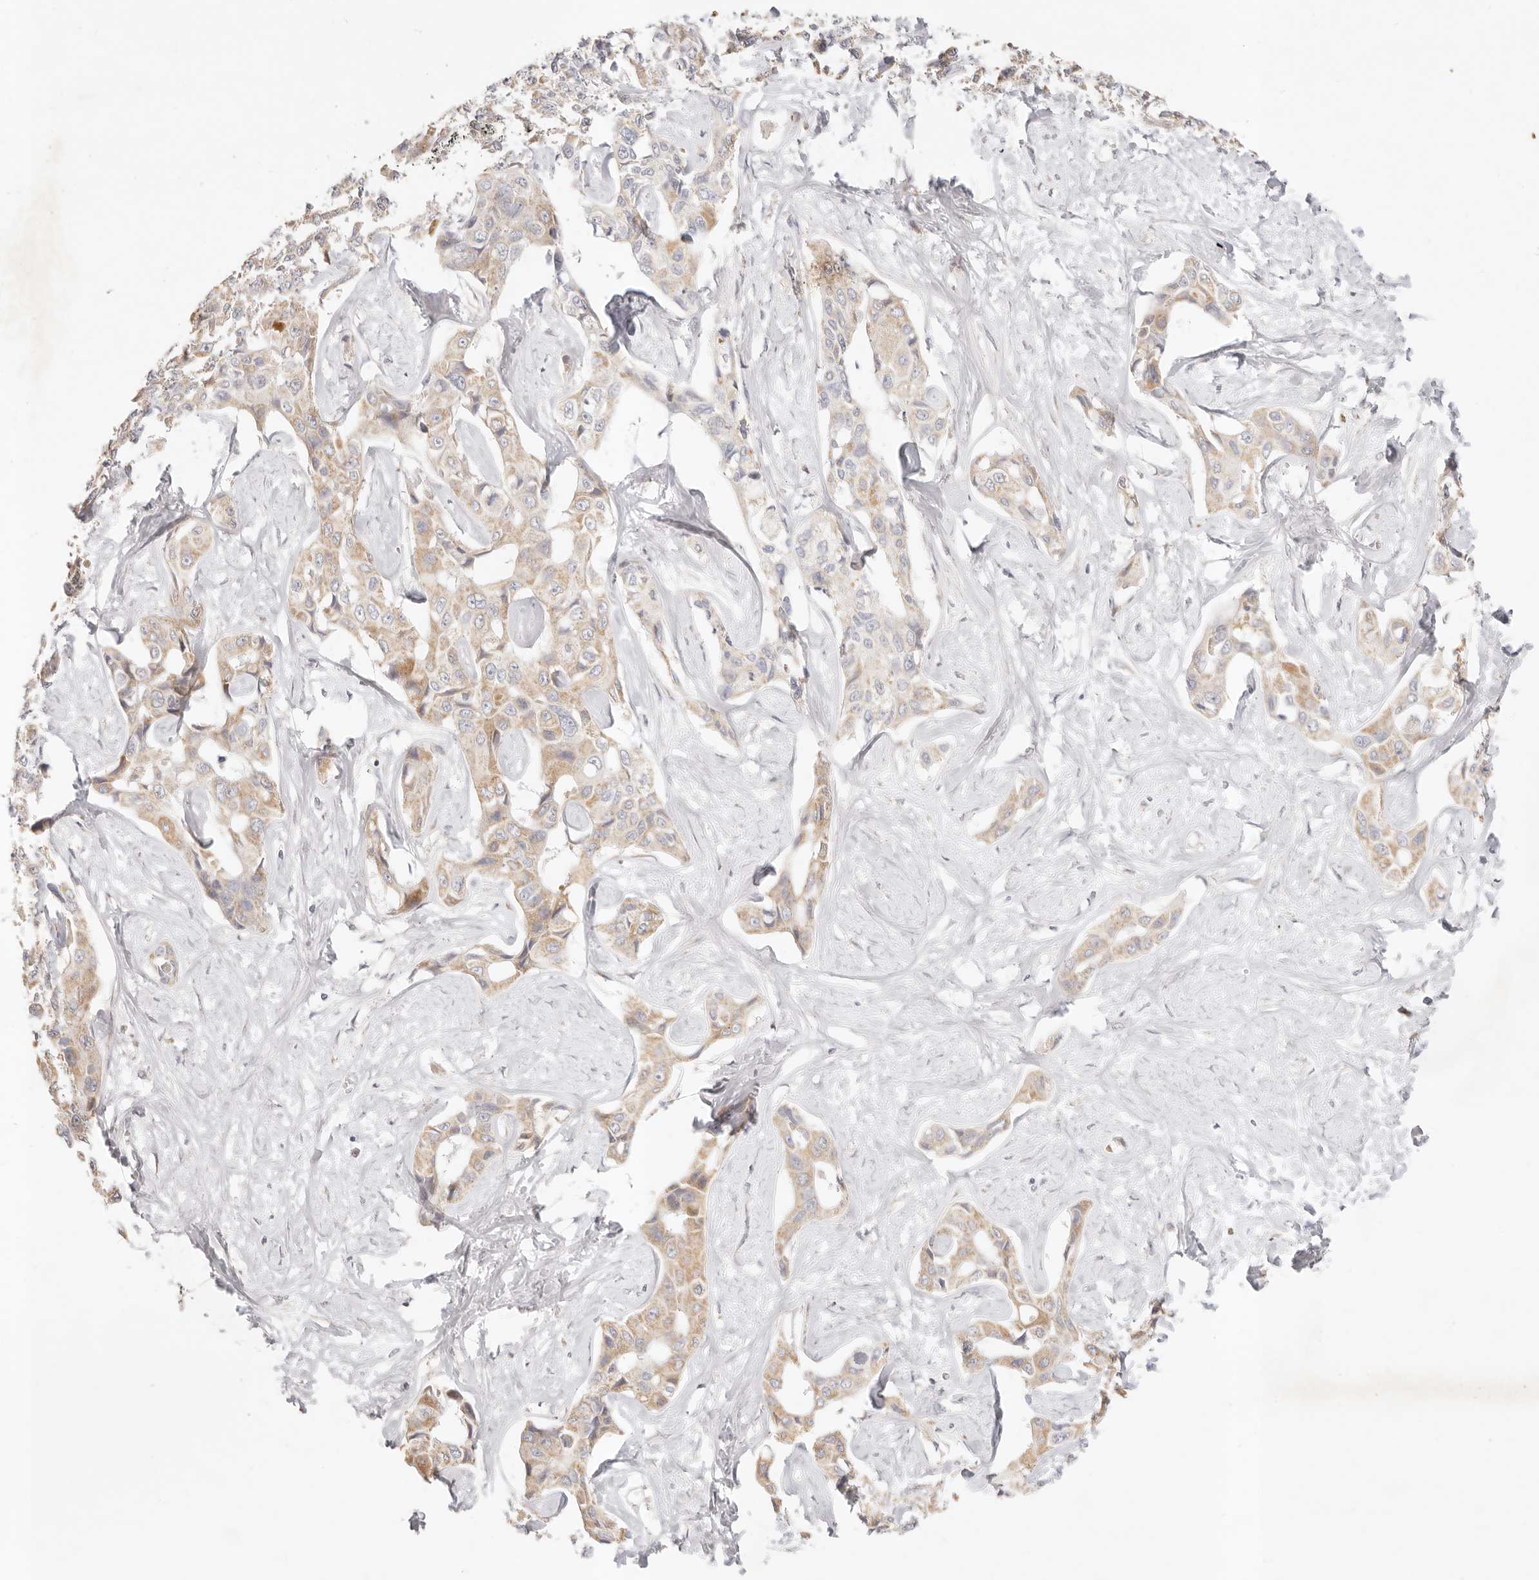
{"staining": {"intensity": "weak", "quantity": ">75%", "location": "cytoplasmic/membranous"}, "tissue": "liver cancer", "cell_type": "Tumor cells", "image_type": "cancer", "snomed": [{"axis": "morphology", "description": "Cholangiocarcinoma"}, {"axis": "topography", "description": "Liver"}], "caption": "This is a histology image of immunohistochemistry (IHC) staining of liver cholangiocarcinoma, which shows weak positivity in the cytoplasmic/membranous of tumor cells.", "gene": "GPR156", "patient": {"sex": "male", "age": 59}}